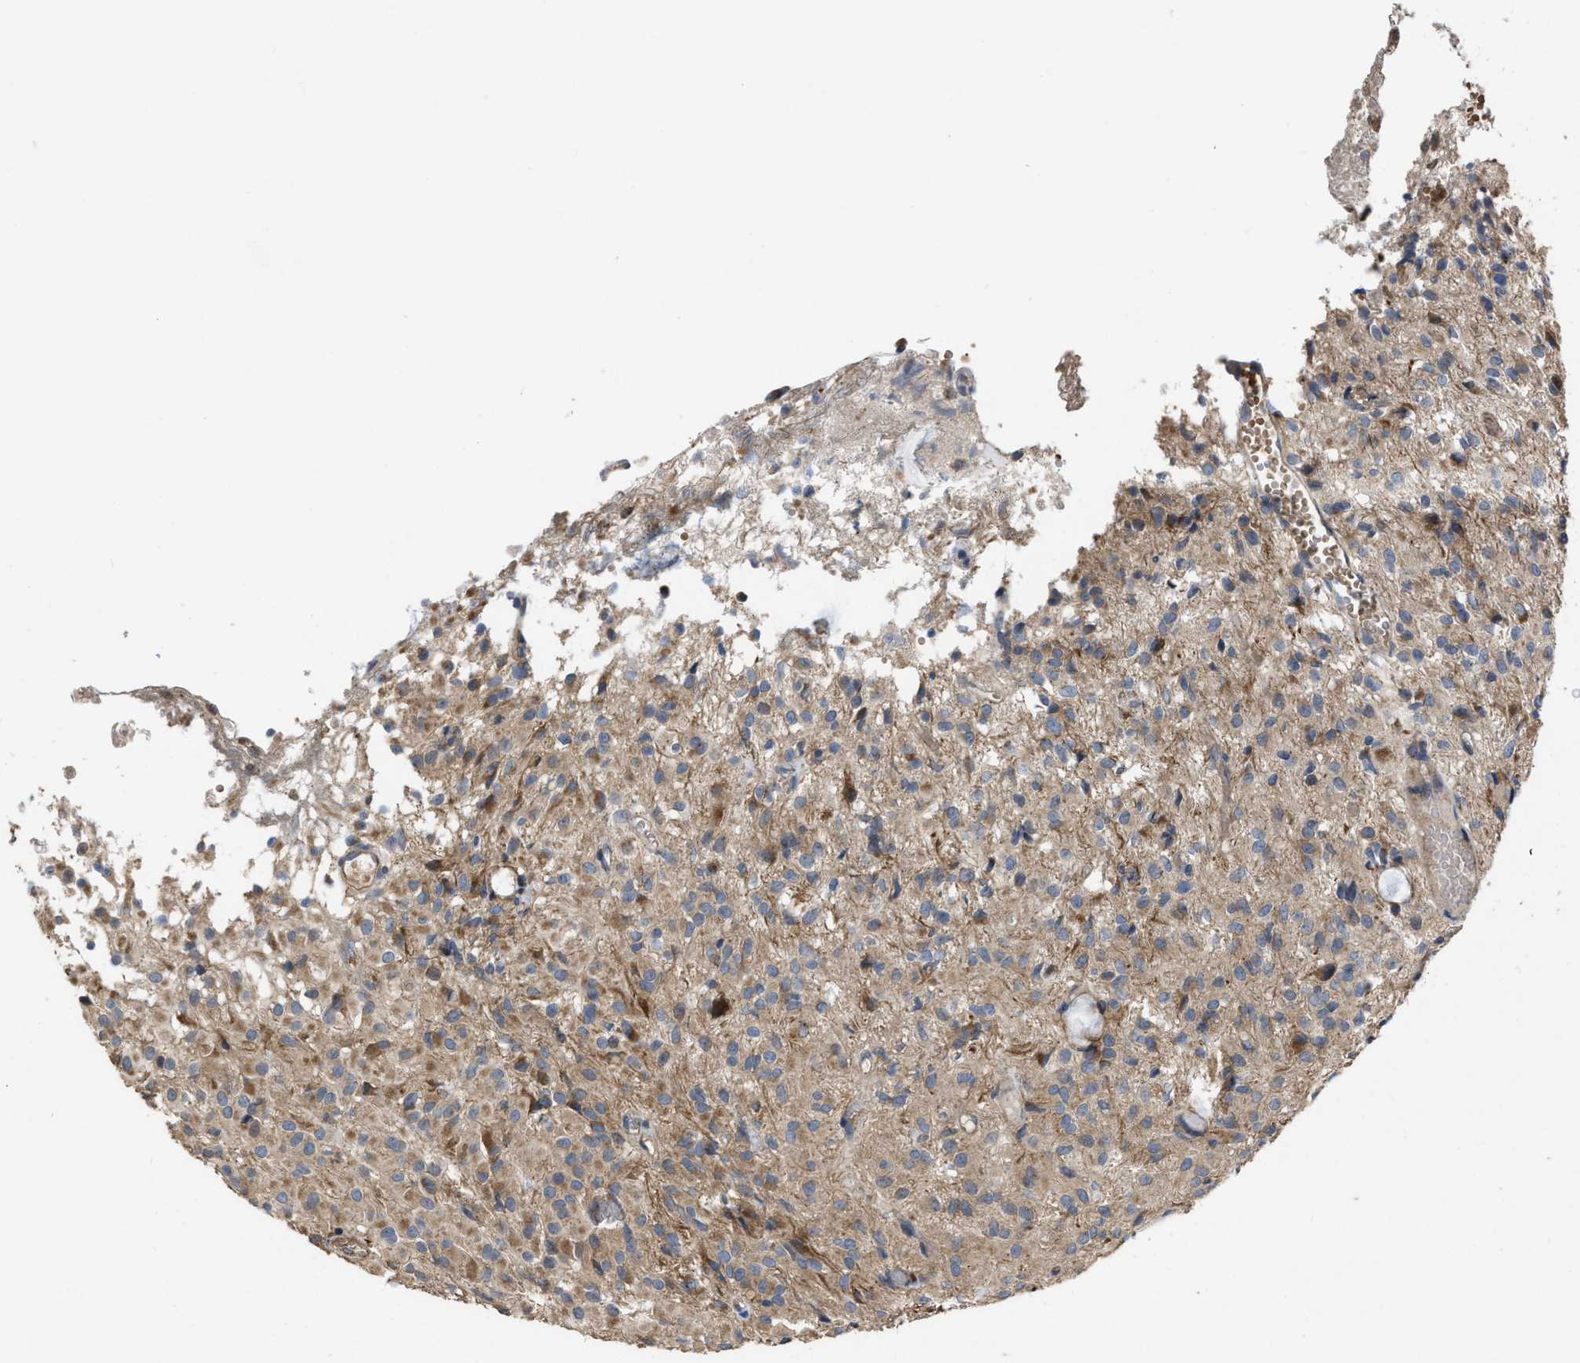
{"staining": {"intensity": "moderate", "quantity": "25%-75%", "location": "cytoplasmic/membranous"}, "tissue": "glioma", "cell_type": "Tumor cells", "image_type": "cancer", "snomed": [{"axis": "morphology", "description": "Glioma, malignant, High grade"}, {"axis": "topography", "description": "Brain"}], "caption": "Protein staining by IHC shows moderate cytoplasmic/membranous expression in about 25%-75% of tumor cells in glioma.", "gene": "SLC4A11", "patient": {"sex": "female", "age": 59}}